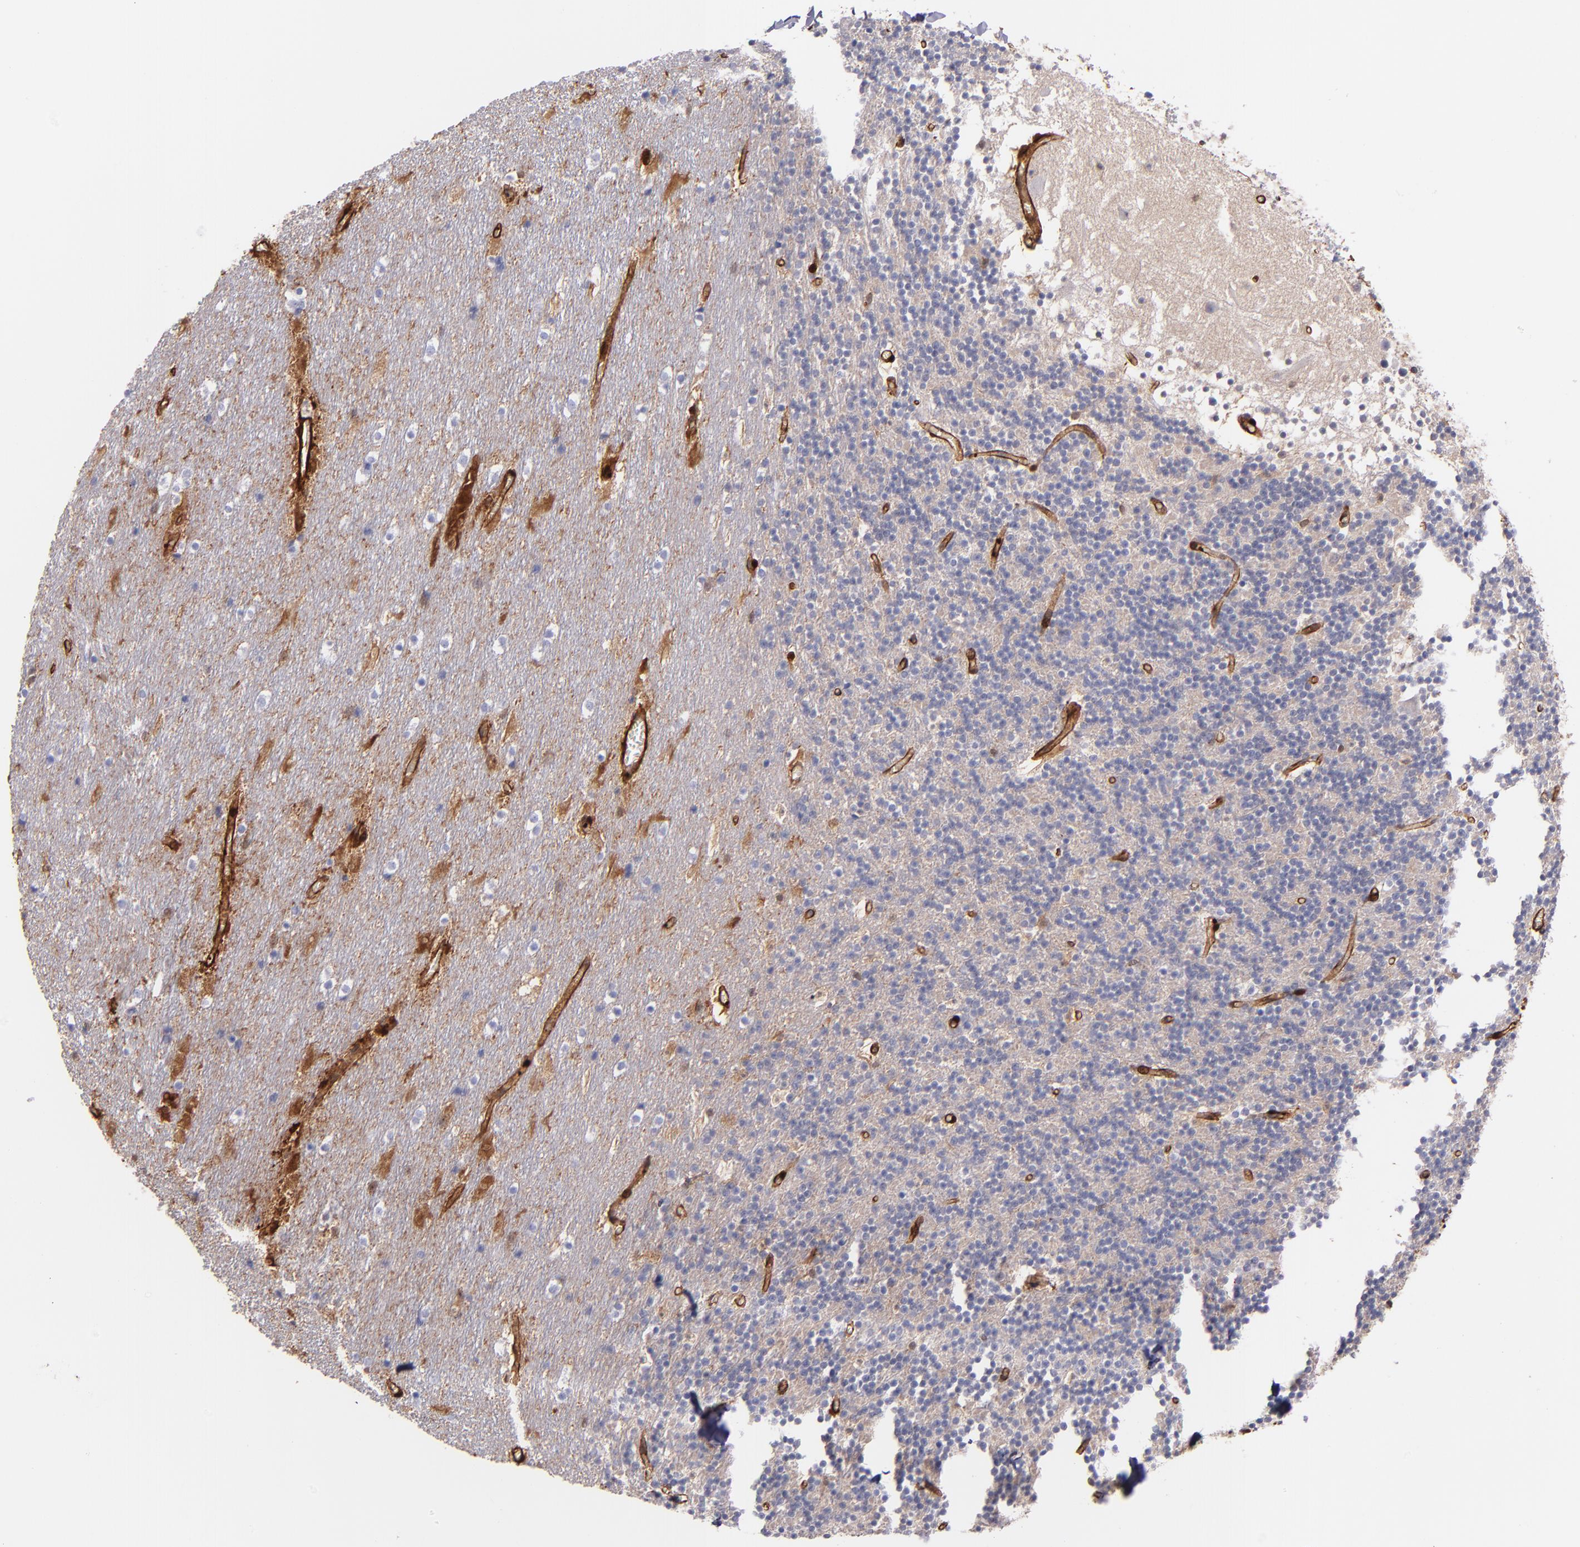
{"staining": {"intensity": "negative", "quantity": "none", "location": "none"}, "tissue": "cerebellum", "cell_type": "Cells in granular layer", "image_type": "normal", "snomed": [{"axis": "morphology", "description": "Normal tissue, NOS"}, {"axis": "topography", "description": "Cerebellum"}], "caption": "DAB immunohistochemical staining of unremarkable cerebellum demonstrates no significant expression in cells in granular layer.", "gene": "VCL", "patient": {"sex": "male", "age": 45}}